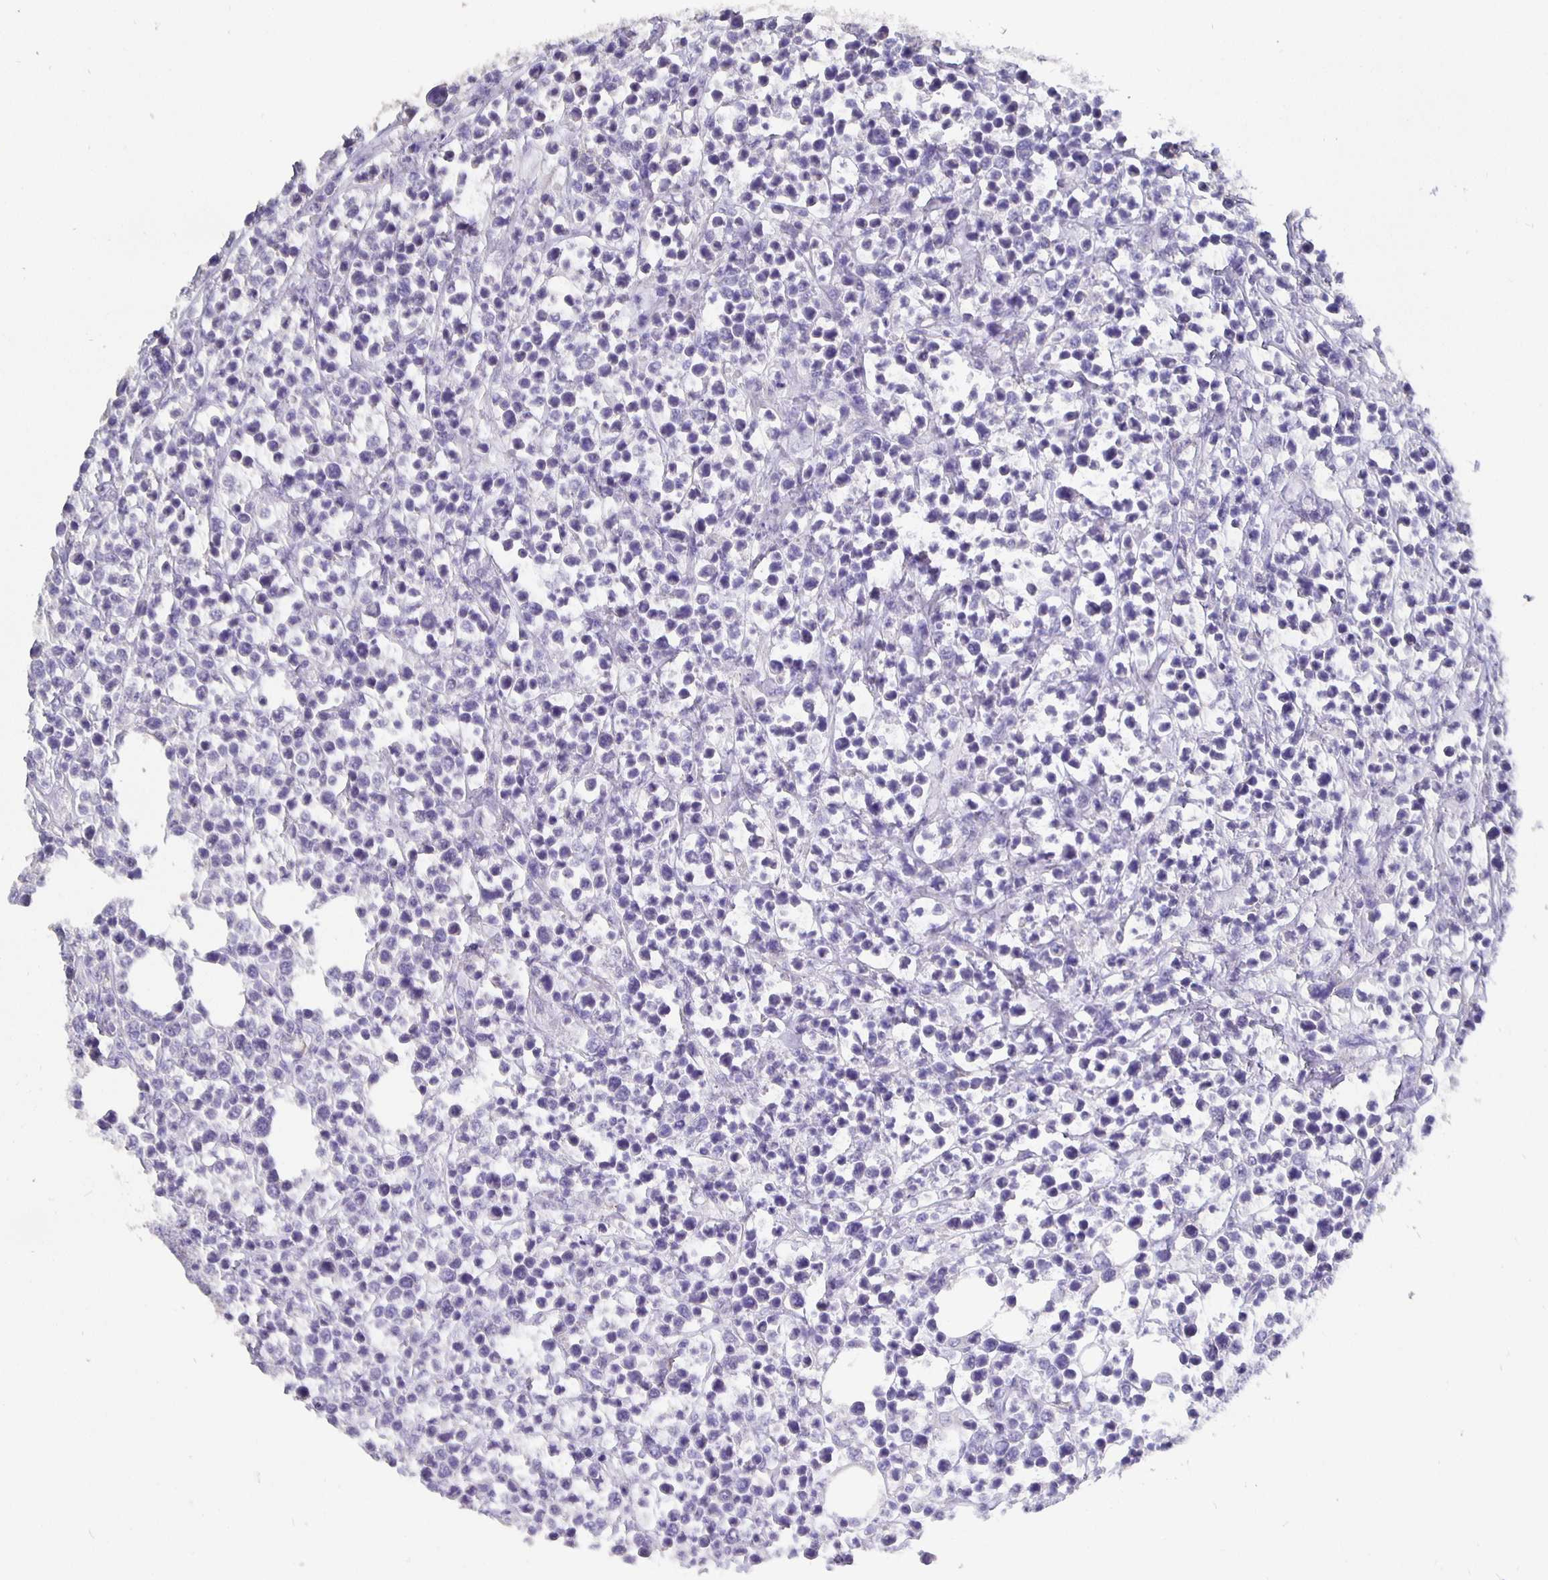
{"staining": {"intensity": "negative", "quantity": "none", "location": "none"}, "tissue": "lymphoma", "cell_type": "Tumor cells", "image_type": "cancer", "snomed": [{"axis": "morphology", "description": "Malignant lymphoma, non-Hodgkin's type, Low grade"}, {"axis": "topography", "description": "Lymph node"}], "caption": "Photomicrograph shows no protein positivity in tumor cells of lymphoma tissue.", "gene": "CFAP74", "patient": {"sex": "male", "age": 60}}